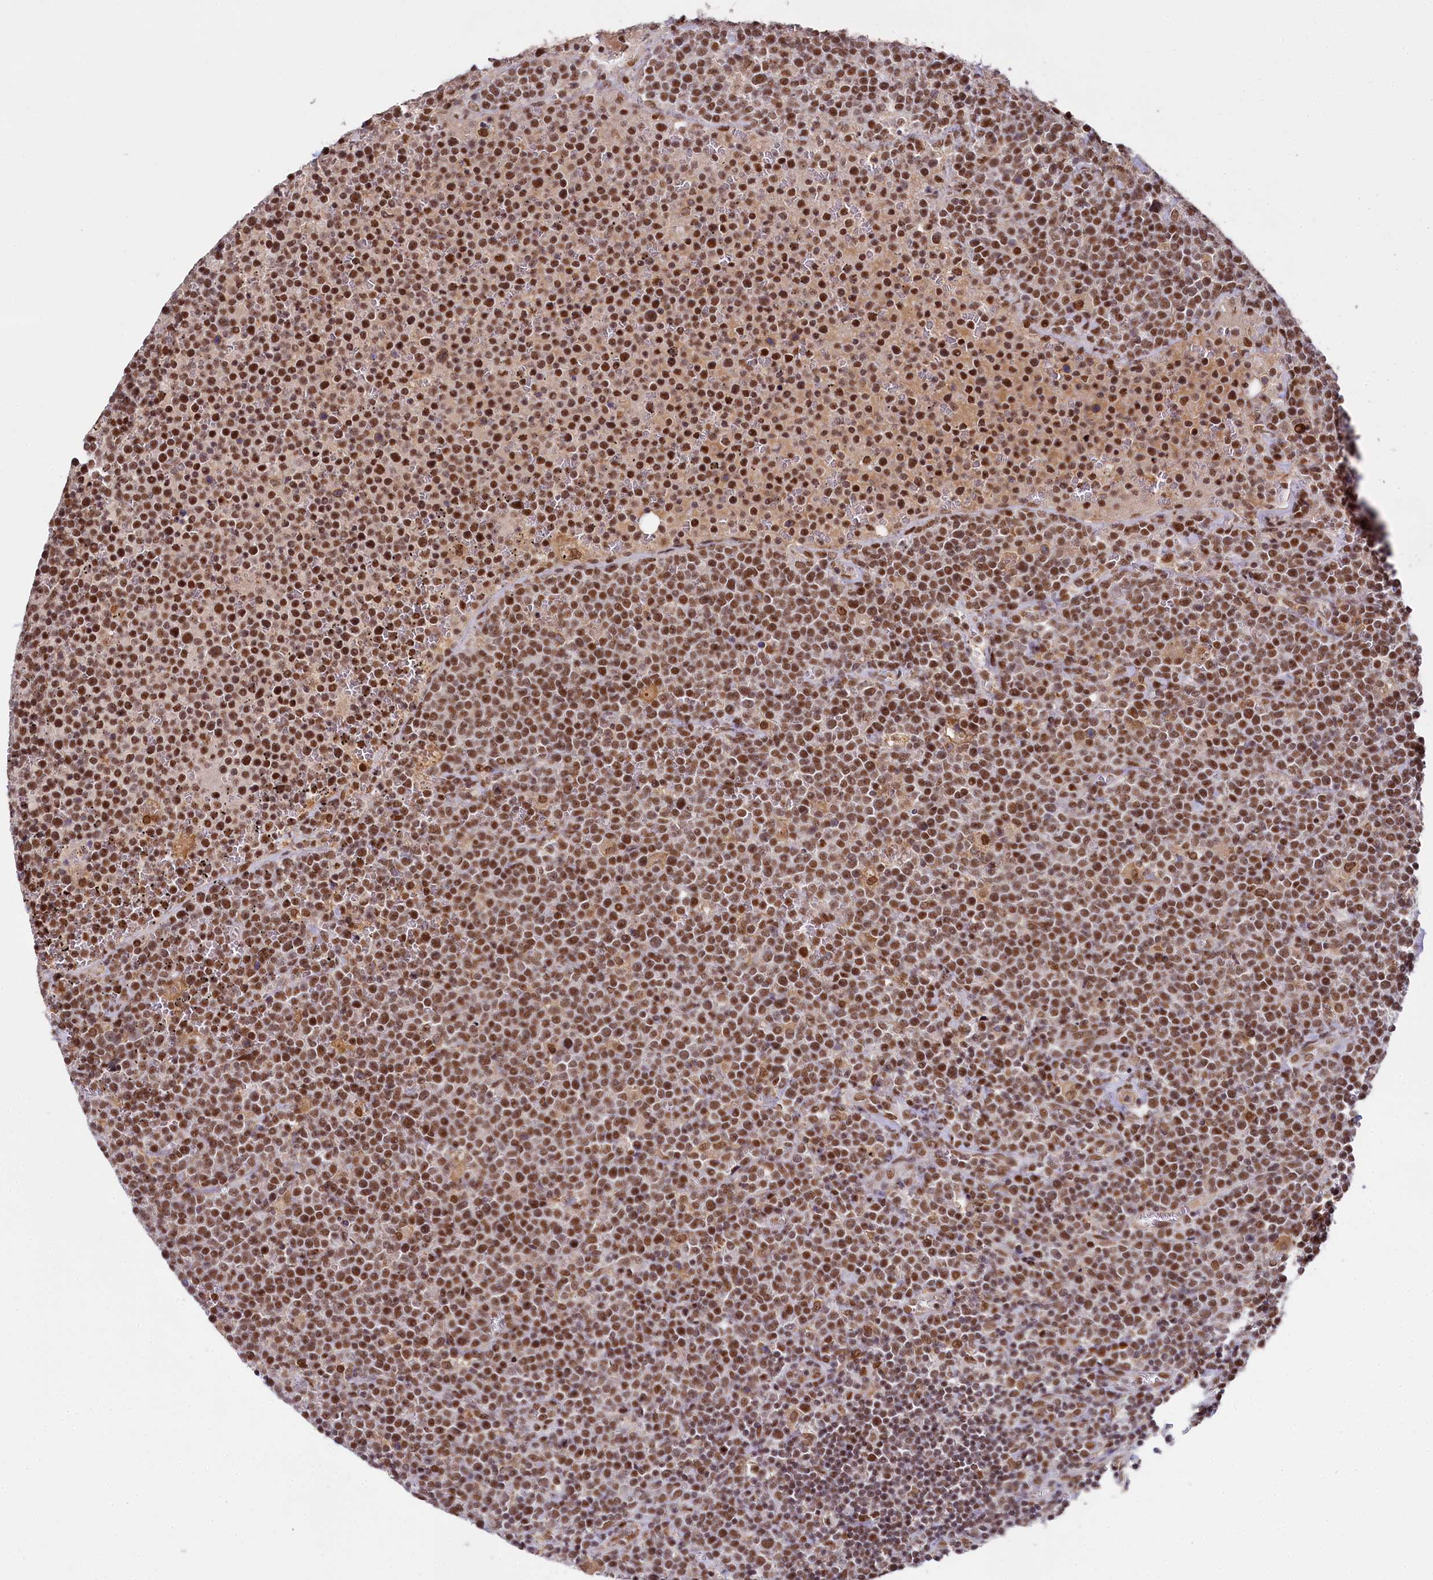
{"staining": {"intensity": "moderate", "quantity": ">75%", "location": "nuclear"}, "tissue": "lymphoma", "cell_type": "Tumor cells", "image_type": "cancer", "snomed": [{"axis": "morphology", "description": "Malignant lymphoma, non-Hodgkin's type, High grade"}, {"axis": "topography", "description": "Lymph node"}], "caption": "Immunohistochemistry (DAB (3,3'-diaminobenzidine)) staining of high-grade malignant lymphoma, non-Hodgkin's type displays moderate nuclear protein expression in approximately >75% of tumor cells.", "gene": "PPHLN1", "patient": {"sex": "male", "age": 61}}